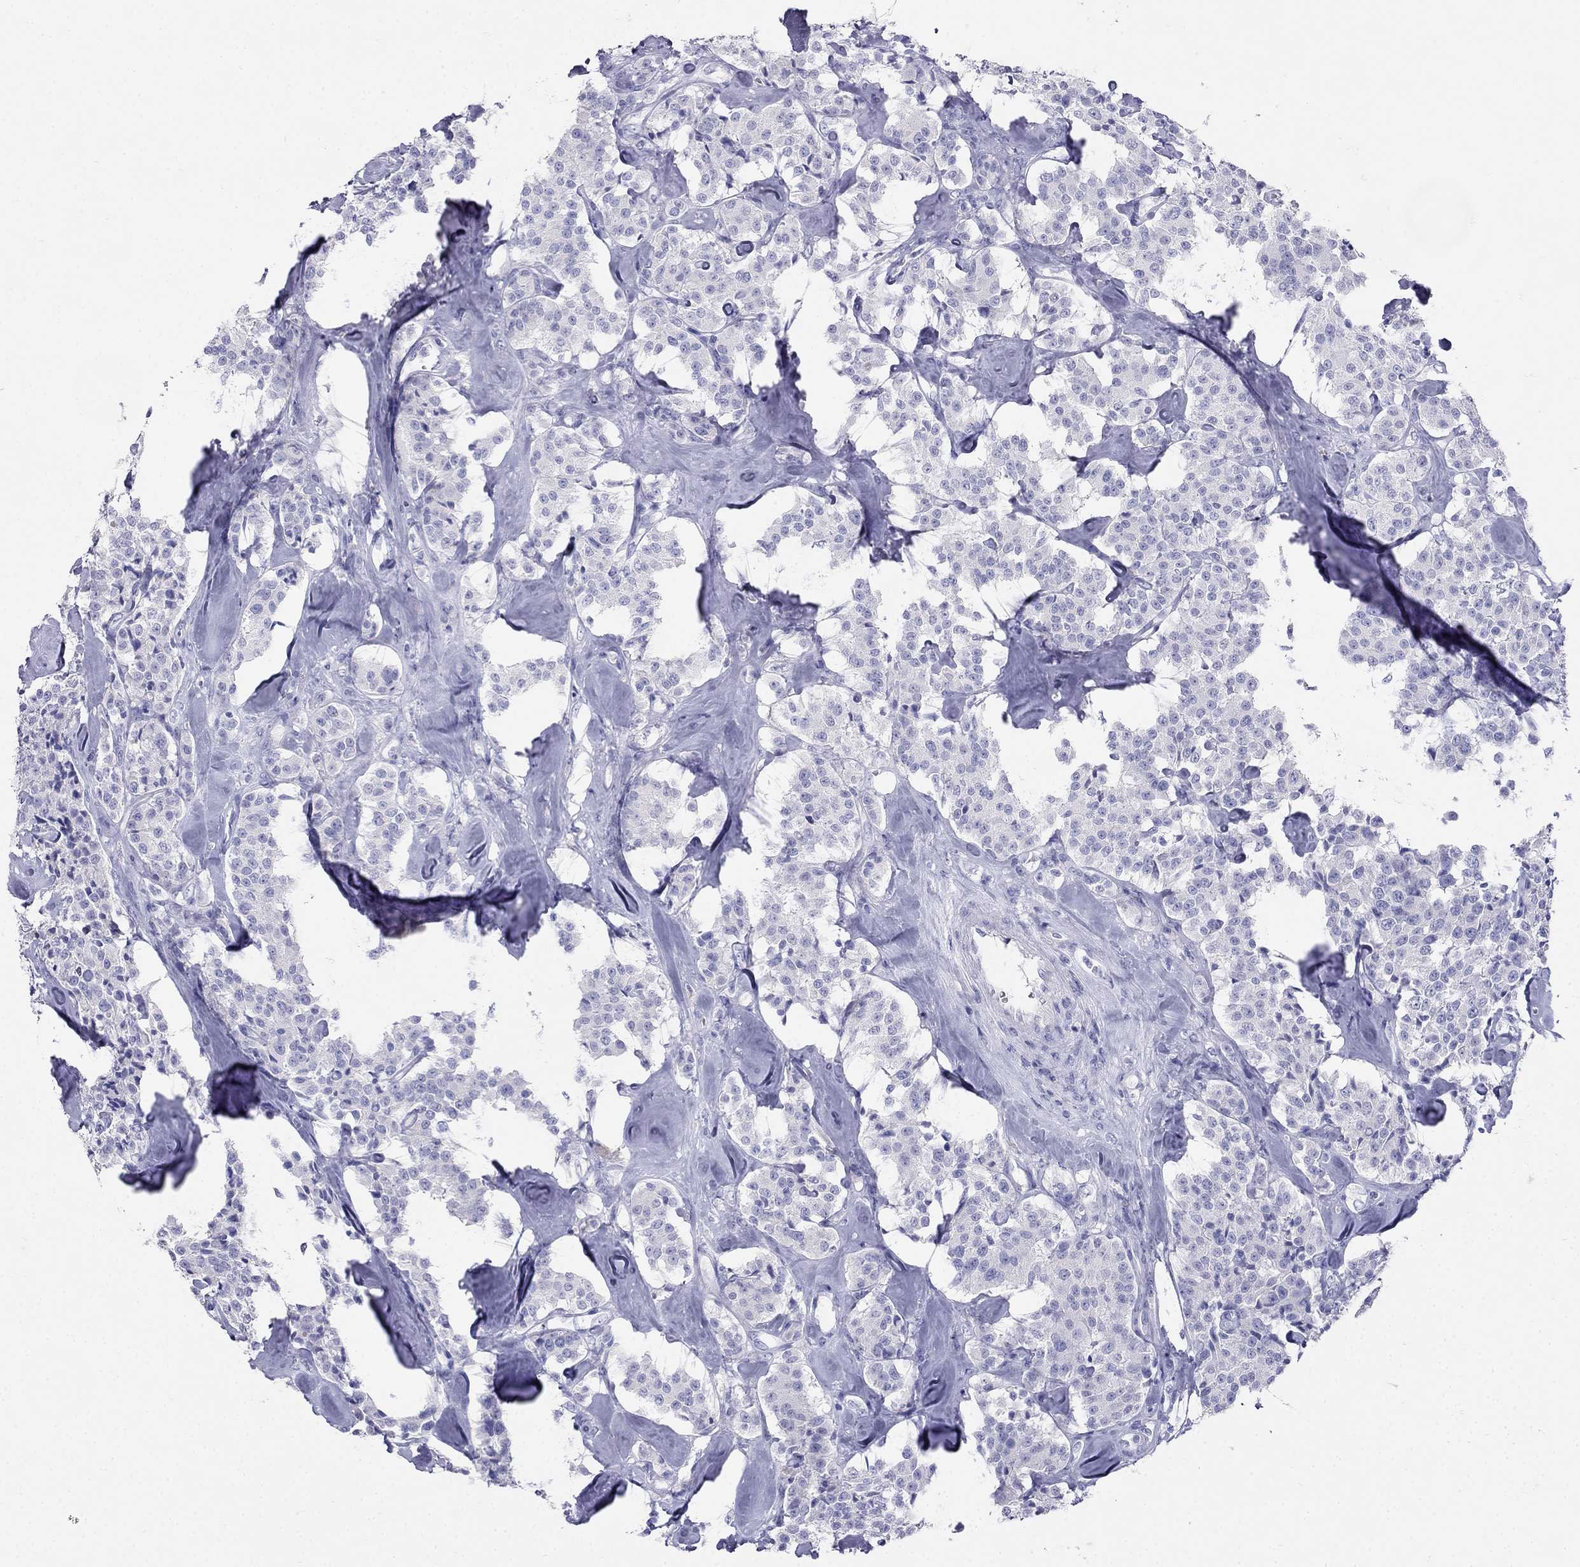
{"staining": {"intensity": "negative", "quantity": "none", "location": "none"}, "tissue": "carcinoid", "cell_type": "Tumor cells", "image_type": "cancer", "snomed": [{"axis": "morphology", "description": "Carcinoid, malignant, NOS"}, {"axis": "topography", "description": "Pancreas"}], "caption": "Immunohistochemical staining of human carcinoid demonstrates no significant positivity in tumor cells. (Stains: DAB immunohistochemistry with hematoxylin counter stain, Microscopy: brightfield microscopy at high magnification).", "gene": "RFLNA", "patient": {"sex": "male", "age": 41}}